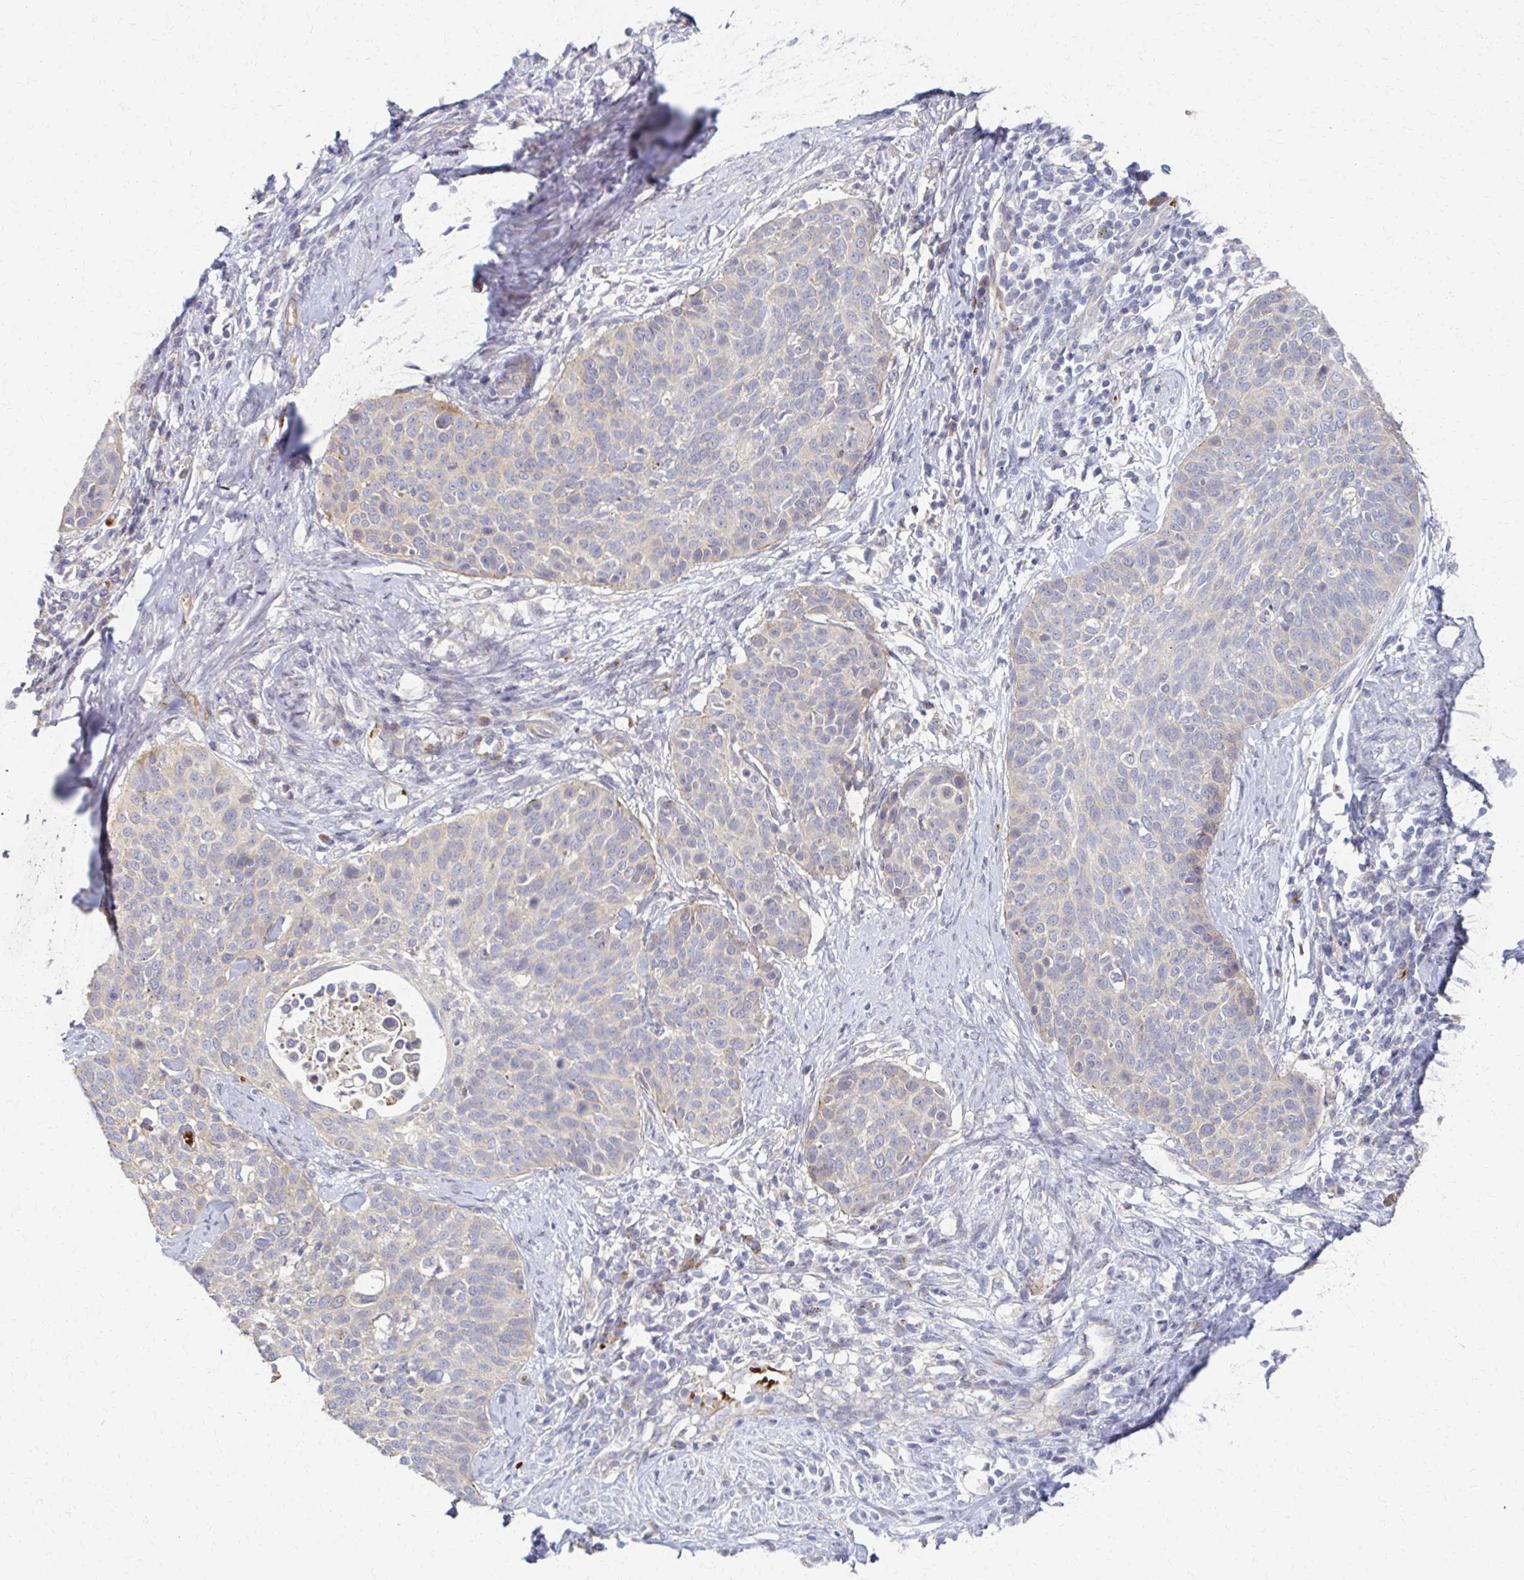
{"staining": {"intensity": "weak", "quantity": "<25%", "location": "cytoplasmic/membranous"}, "tissue": "cervical cancer", "cell_type": "Tumor cells", "image_type": "cancer", "snomed": [{"axis": "morphology", "description": "Squamous cell carcinoma, NOS"}, {"axis": "topography", "description": "Cervix"}], "caption": "DAB (3,3'-diaminobenzidine) immunohistochemical staining of cervical squamous cell carcinoma demonstrates no significant positivity in tumor cells. The staining is performed using DAB (3,3'-diaminobenzidine) brown chromogen with nuclei counter-stained in using hematoxylin.", "gene": "SKA2", "patient": {"sex": "female", "age": 69}}